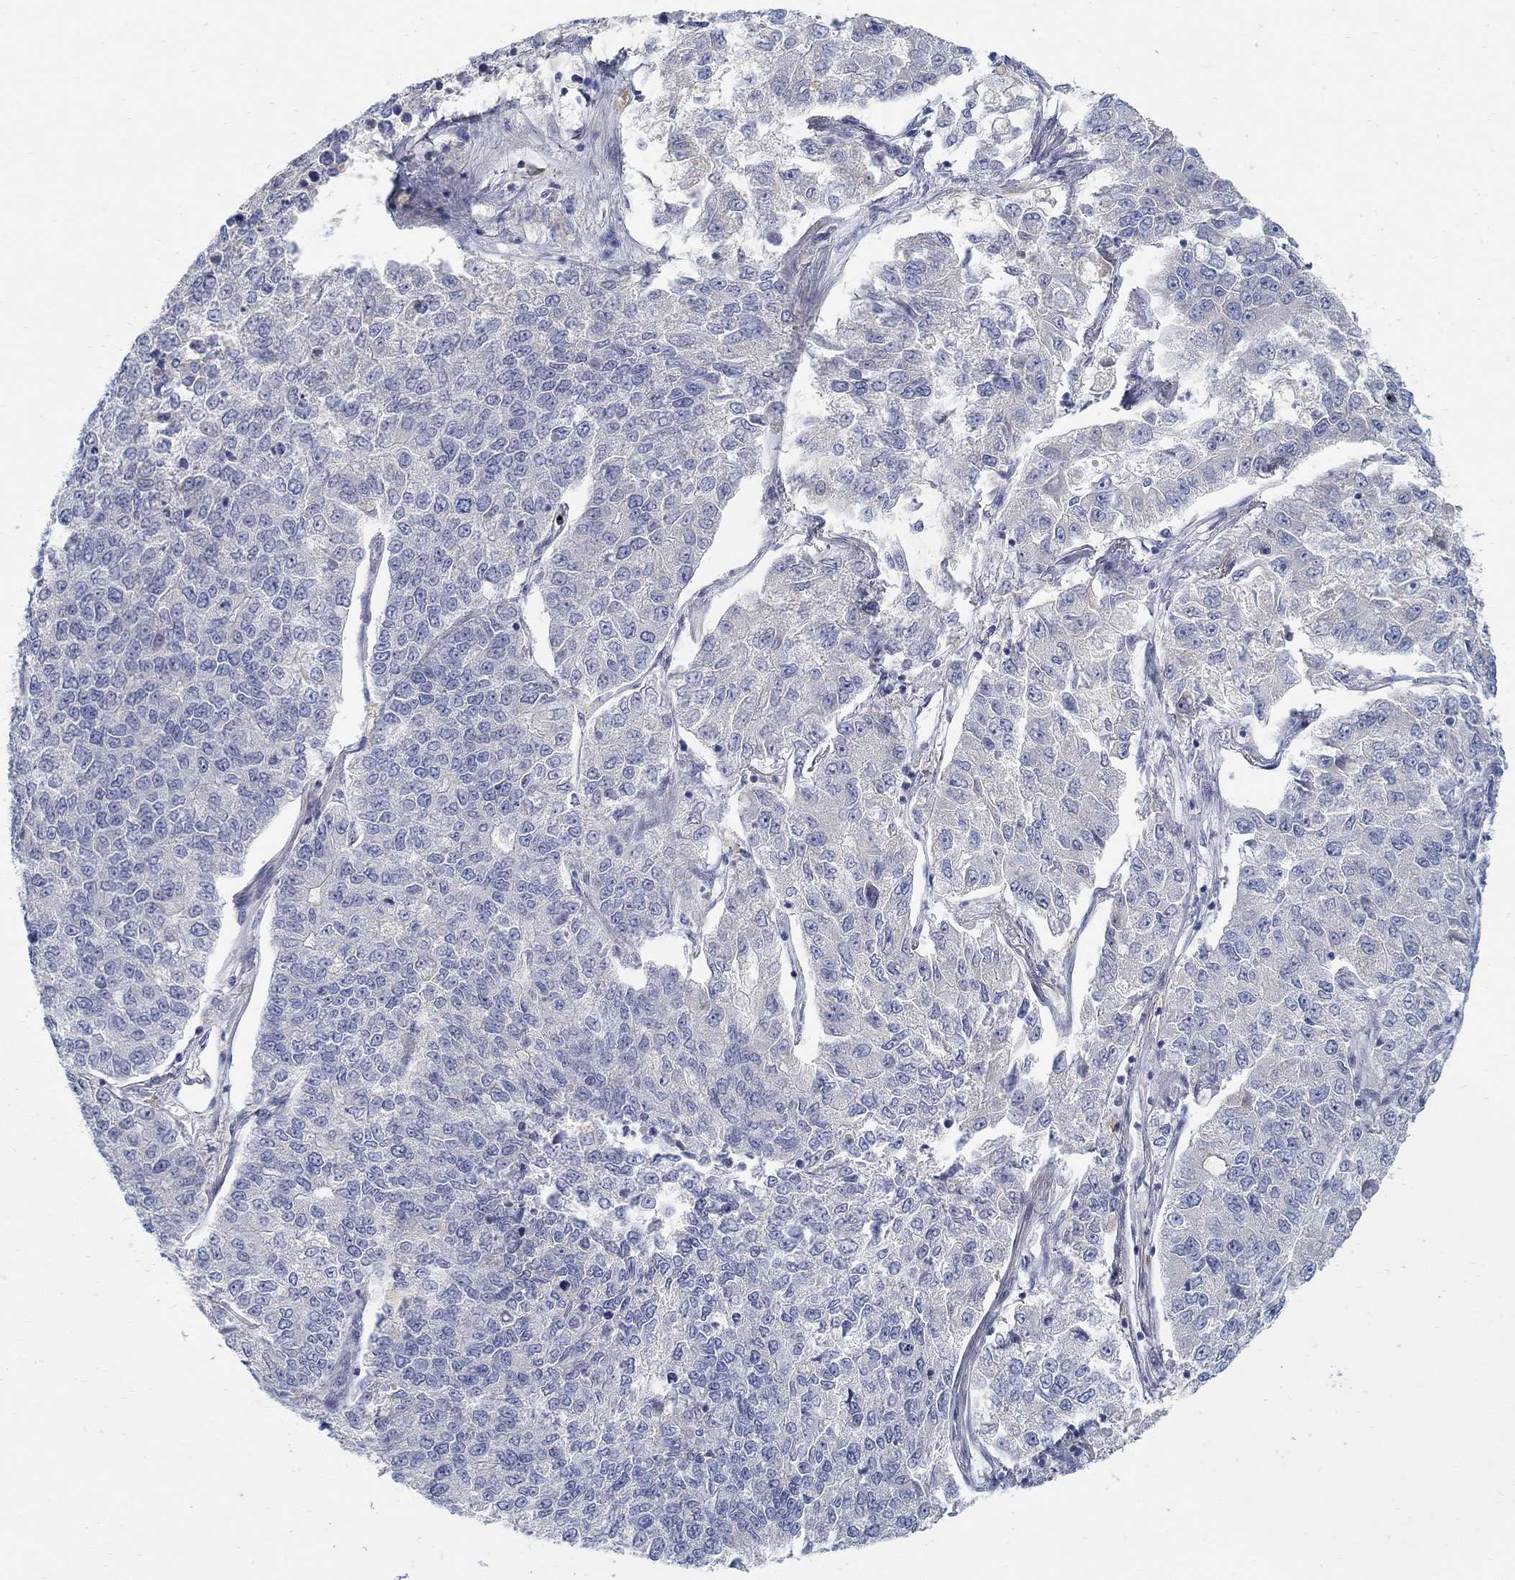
{"staining": {"intensity": "negative", "quantity": "none", "location": "none"}, "tissue": "lung cancer", "cell_type": "Tumor cells", "image_type": "cancer", "snomed": [{"axis": "morphology", "description": "Adenocarcinoma, NOS"}, {"axis": "topography", "description": "Lung"}], "caption": "A high-resolution photomicrograph shows immunohistochemistry staining of adenocarcinoma (lung), which demonstrates no significant expression in tumor cells. (Brightfield microscopy of DAB (3,3'-diaminobenzidine) immunohistochemistry (IHC) at high magnification).", "gene": "ANO7", "patient": {"sex": "male", "age": 49}}